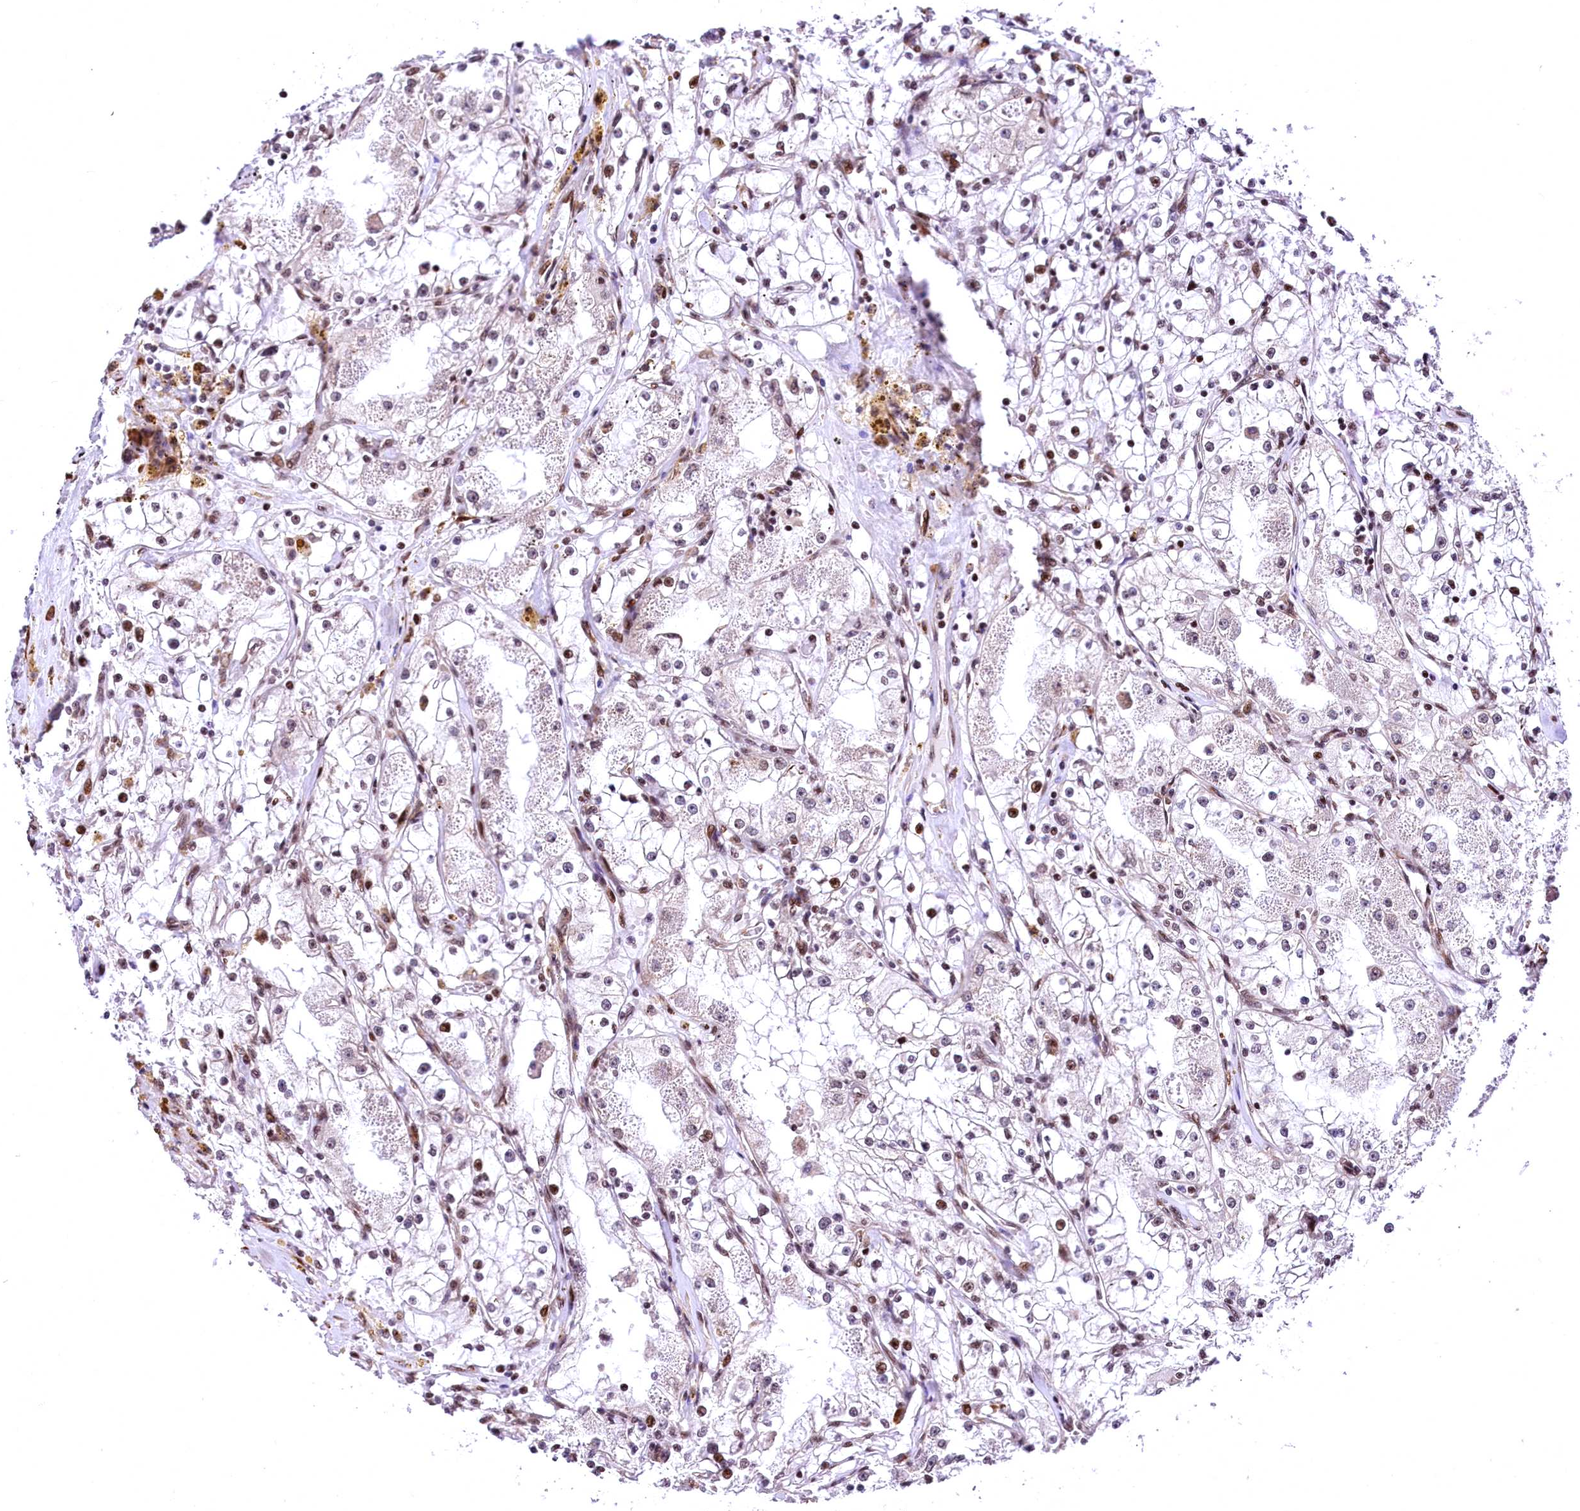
{"staining": {"intensity": "moderate", "quantity": "<25%", "location": "nuclear"}, "tissue": "renal cancer", "cell_type": "Tumor cells", "image_type": "cancer", "snomed": [{"axis": "morphology", "description": "Adenocarcinoma, NOS"}, {"axis": "topography", "description": "Kidney"}], "caption": "IHC histopathology image of adenocarcinoma (renal) stained for a protein (brown), which displays low levels of moderate nuclear expression in about <25% of tumor cells.", "gene": "PDS5B", "patient": {"sex": "male", "age": 56}}